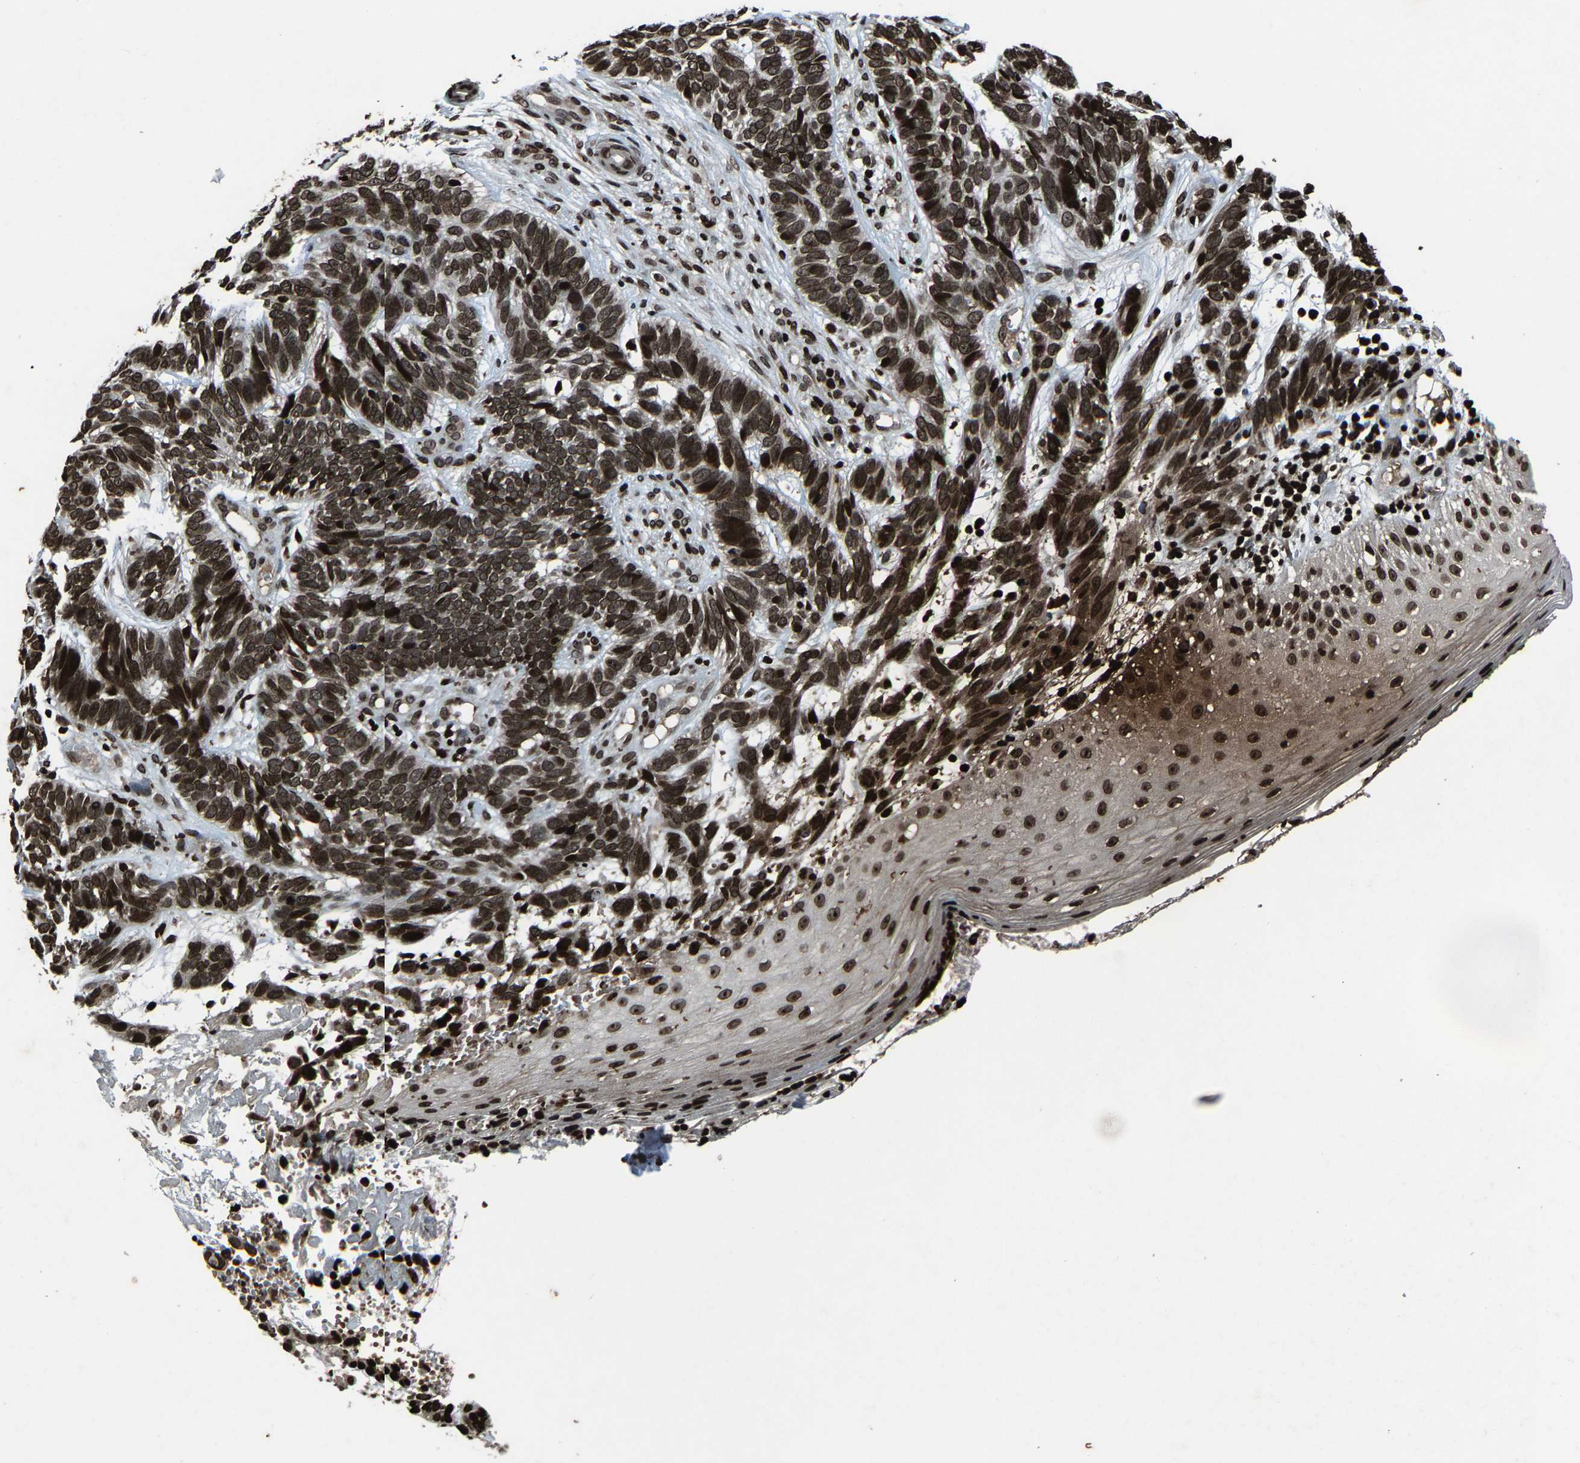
{"staining": {"intensity": "strong", "quantity": ">75%", "location": "nuclear"}, "tissue": "skin cancer", "cell_type": "Tumor cells", "image_type": "cancer", "snomed": [{"axis": "morphology", "description": "Basal cell carcinoma"}, {"axis": "topography", "description": "Skin"}], "caption": "Human skin cancer (basal cell carcinoma) stained with a protein marker exhibits strong staining in tumor cells.", "gene": "H4C1", "patient": {"sex": "male", "age": 87}}